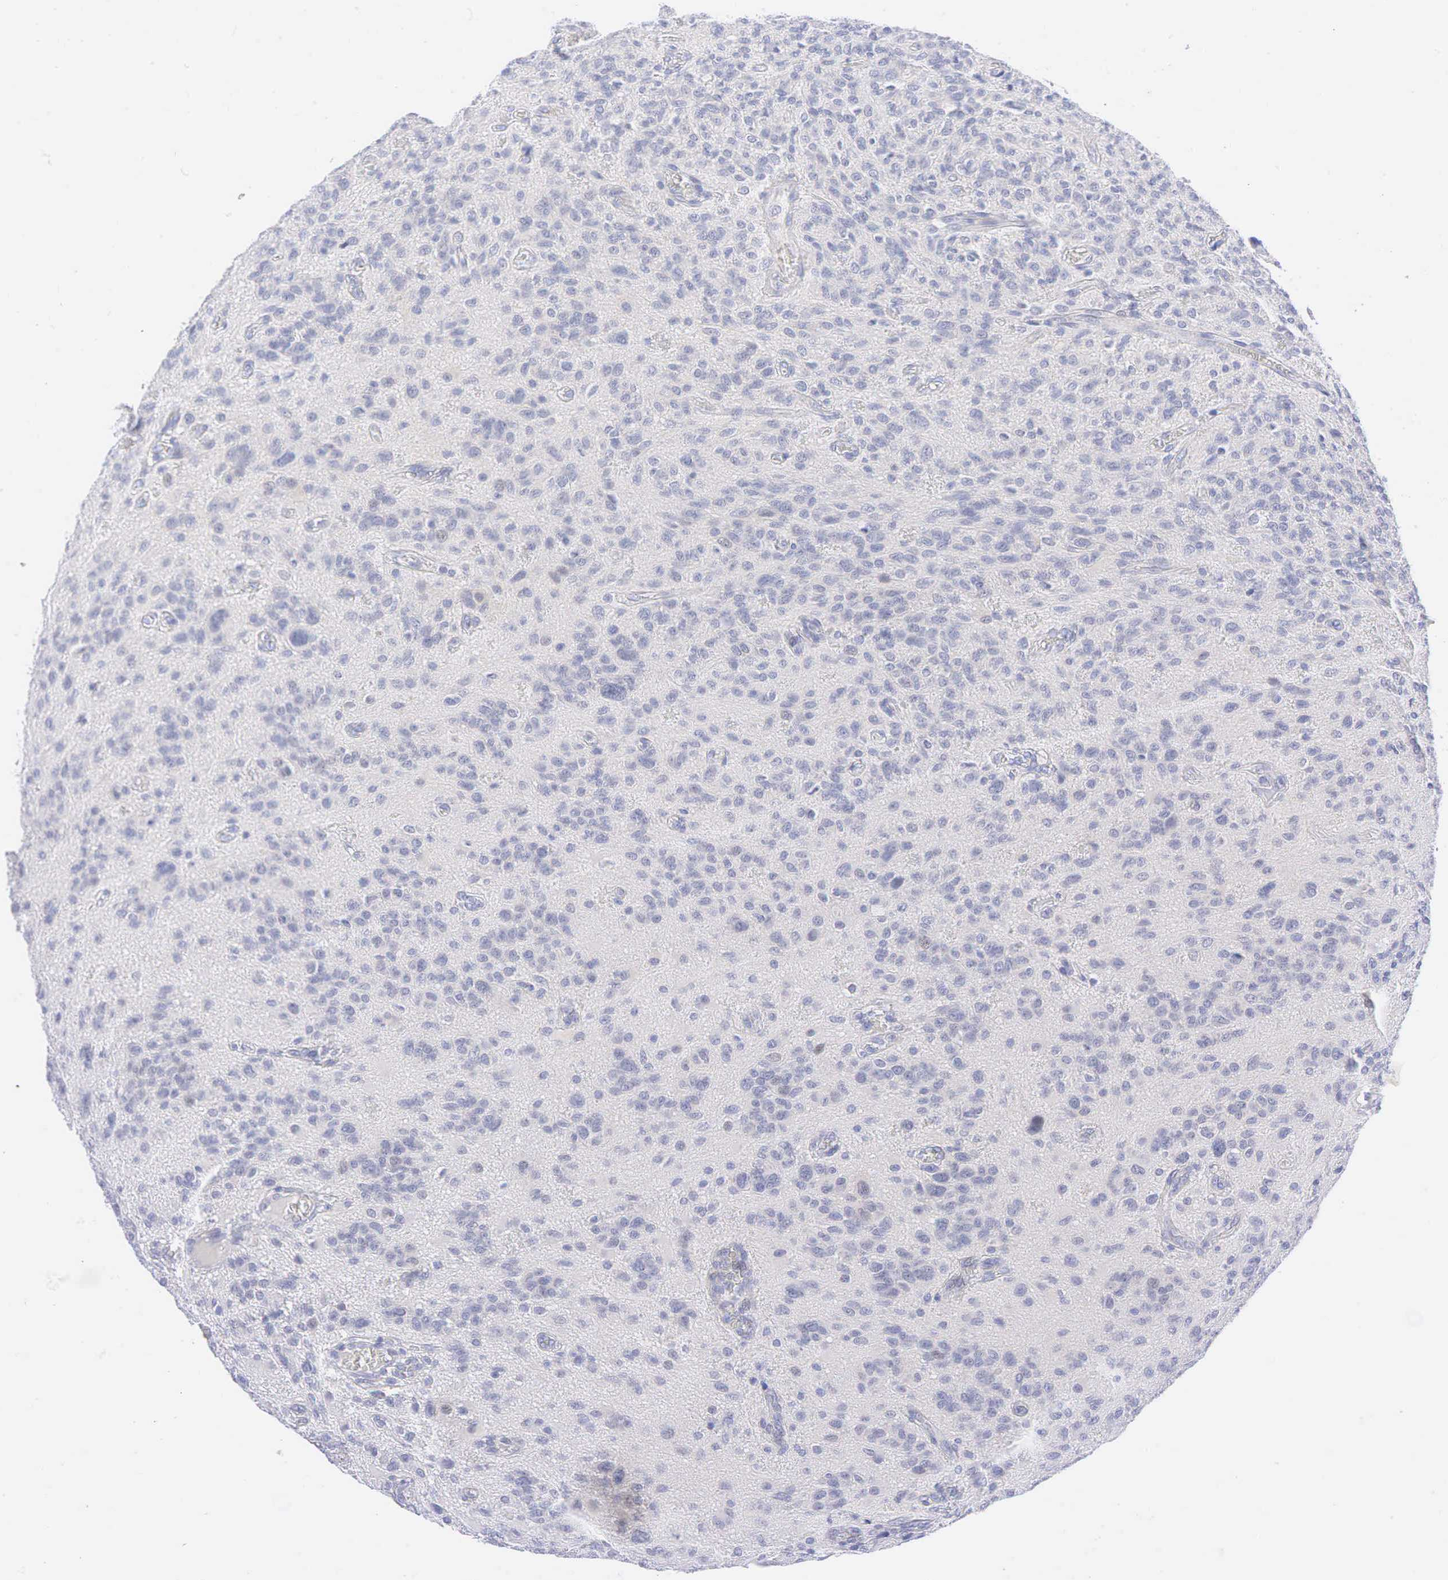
{"staining": {"intensity": "negative", "quantity": "none", "location": "none"}, "tissue": "glioma", "cell_type": "Tumor cells", "image_type": "cancer", "snomed": [{"axis": "morphology", "description": "Glioma, malignant, Low grade"}, {"axis": "topography", "description": "Brain"}], "caption": "A histopathology image of glioma stained for a protein shows no brown staining in tumor cells.", "gene": "AR", "patient": {"sex": "female", "age": 15}}